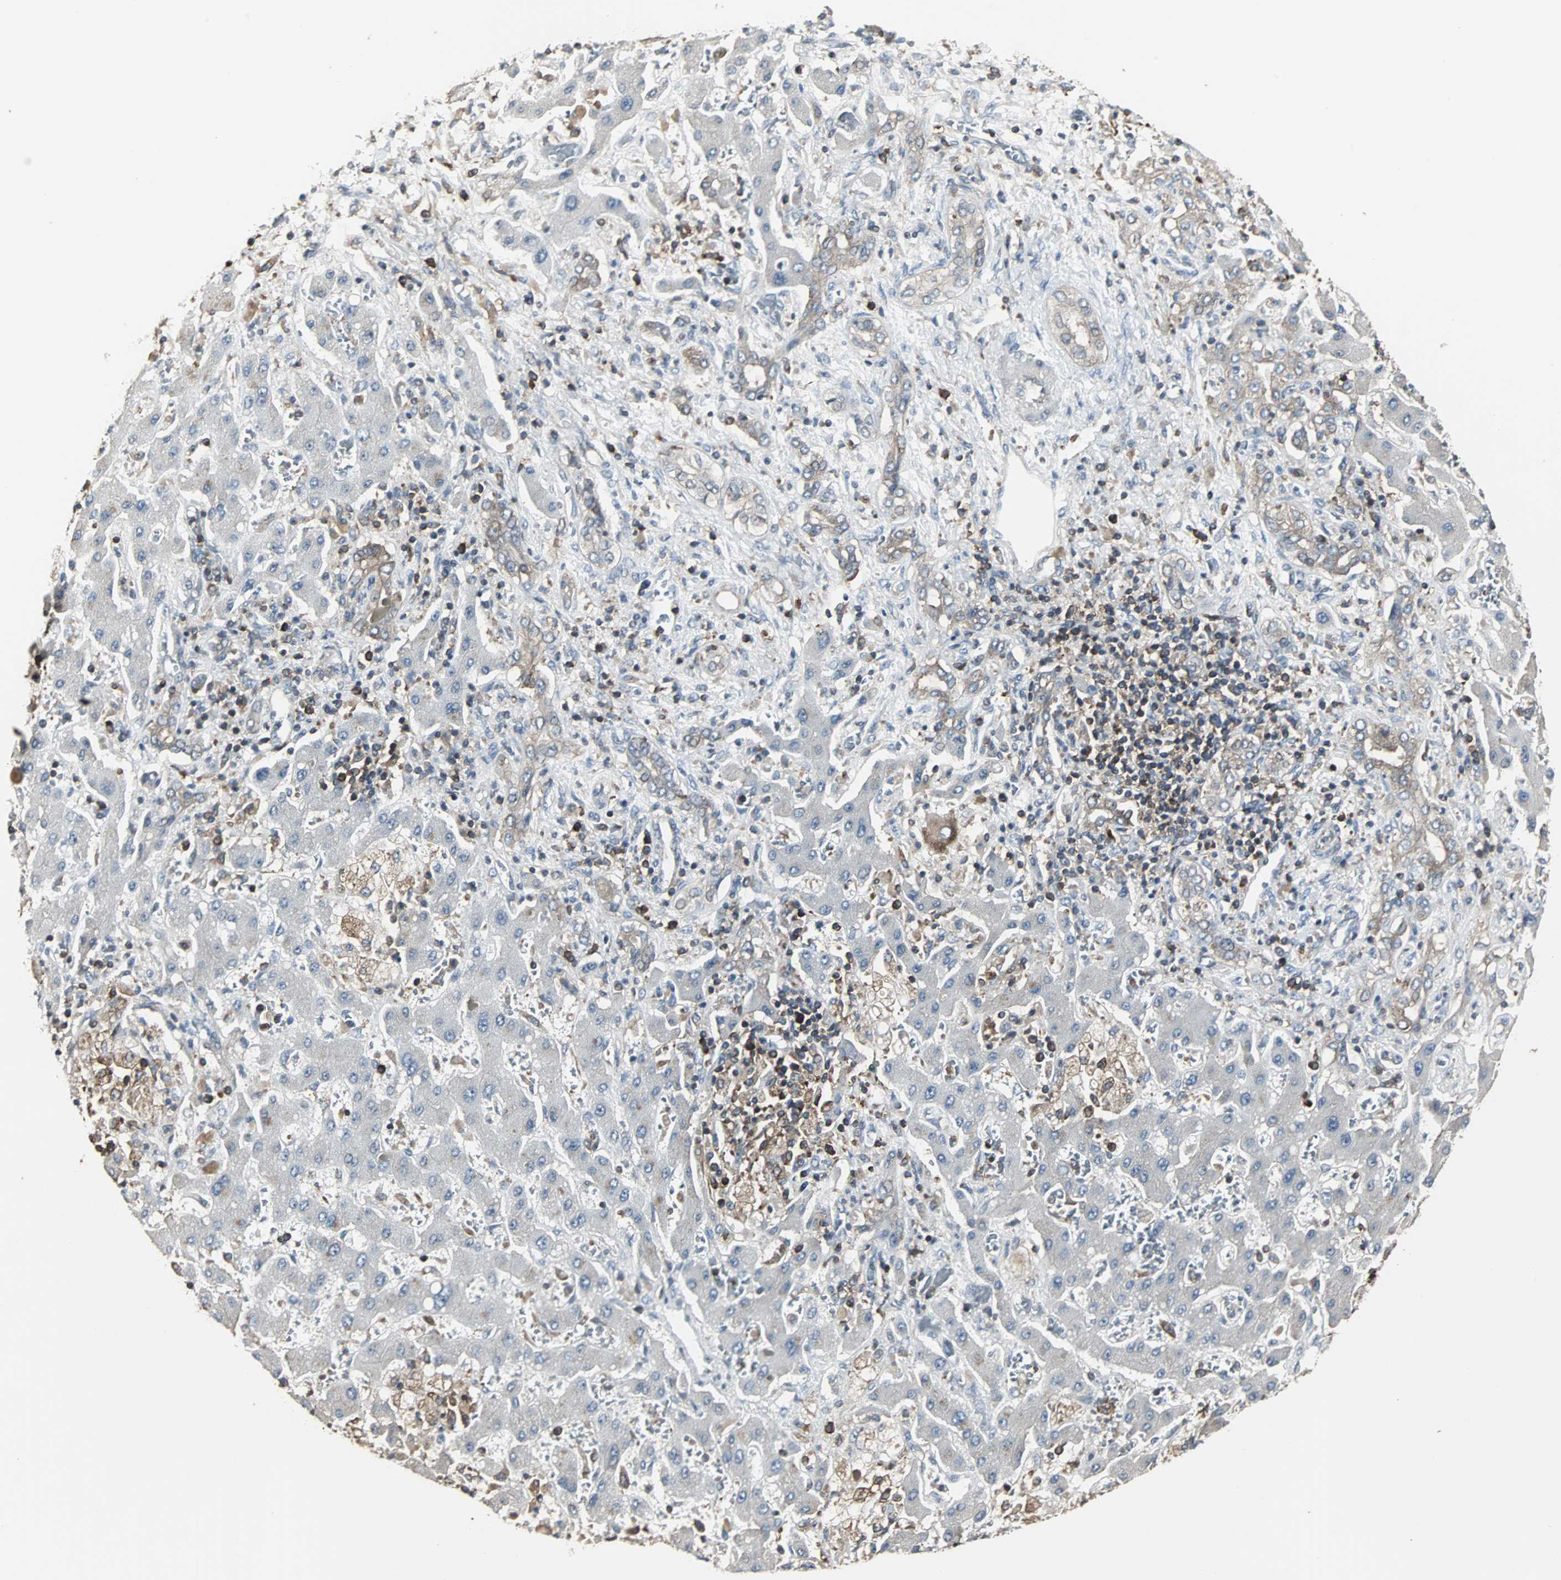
{"staining": {"intensity": "moderate", "quantity": ">75%", "location": "cytoplasmic/membranous"}, "tissue": "liver cancer", "cell_type": "Tumor cells", "image_type": "cancer", "snomed": [{"axis": "morphology", "description": "Cholangiocarcinoma"}, {"axis": "topography", "description": "Liver"}], "caption": "DAB immunohistochemical staining of liver cancer reveals moderate cytoplasmic/membranous protein staining in approximately >75% of tumor cells.", "gene": "LRRFIP1", "patient": {"sex": "male", "age": 50}}